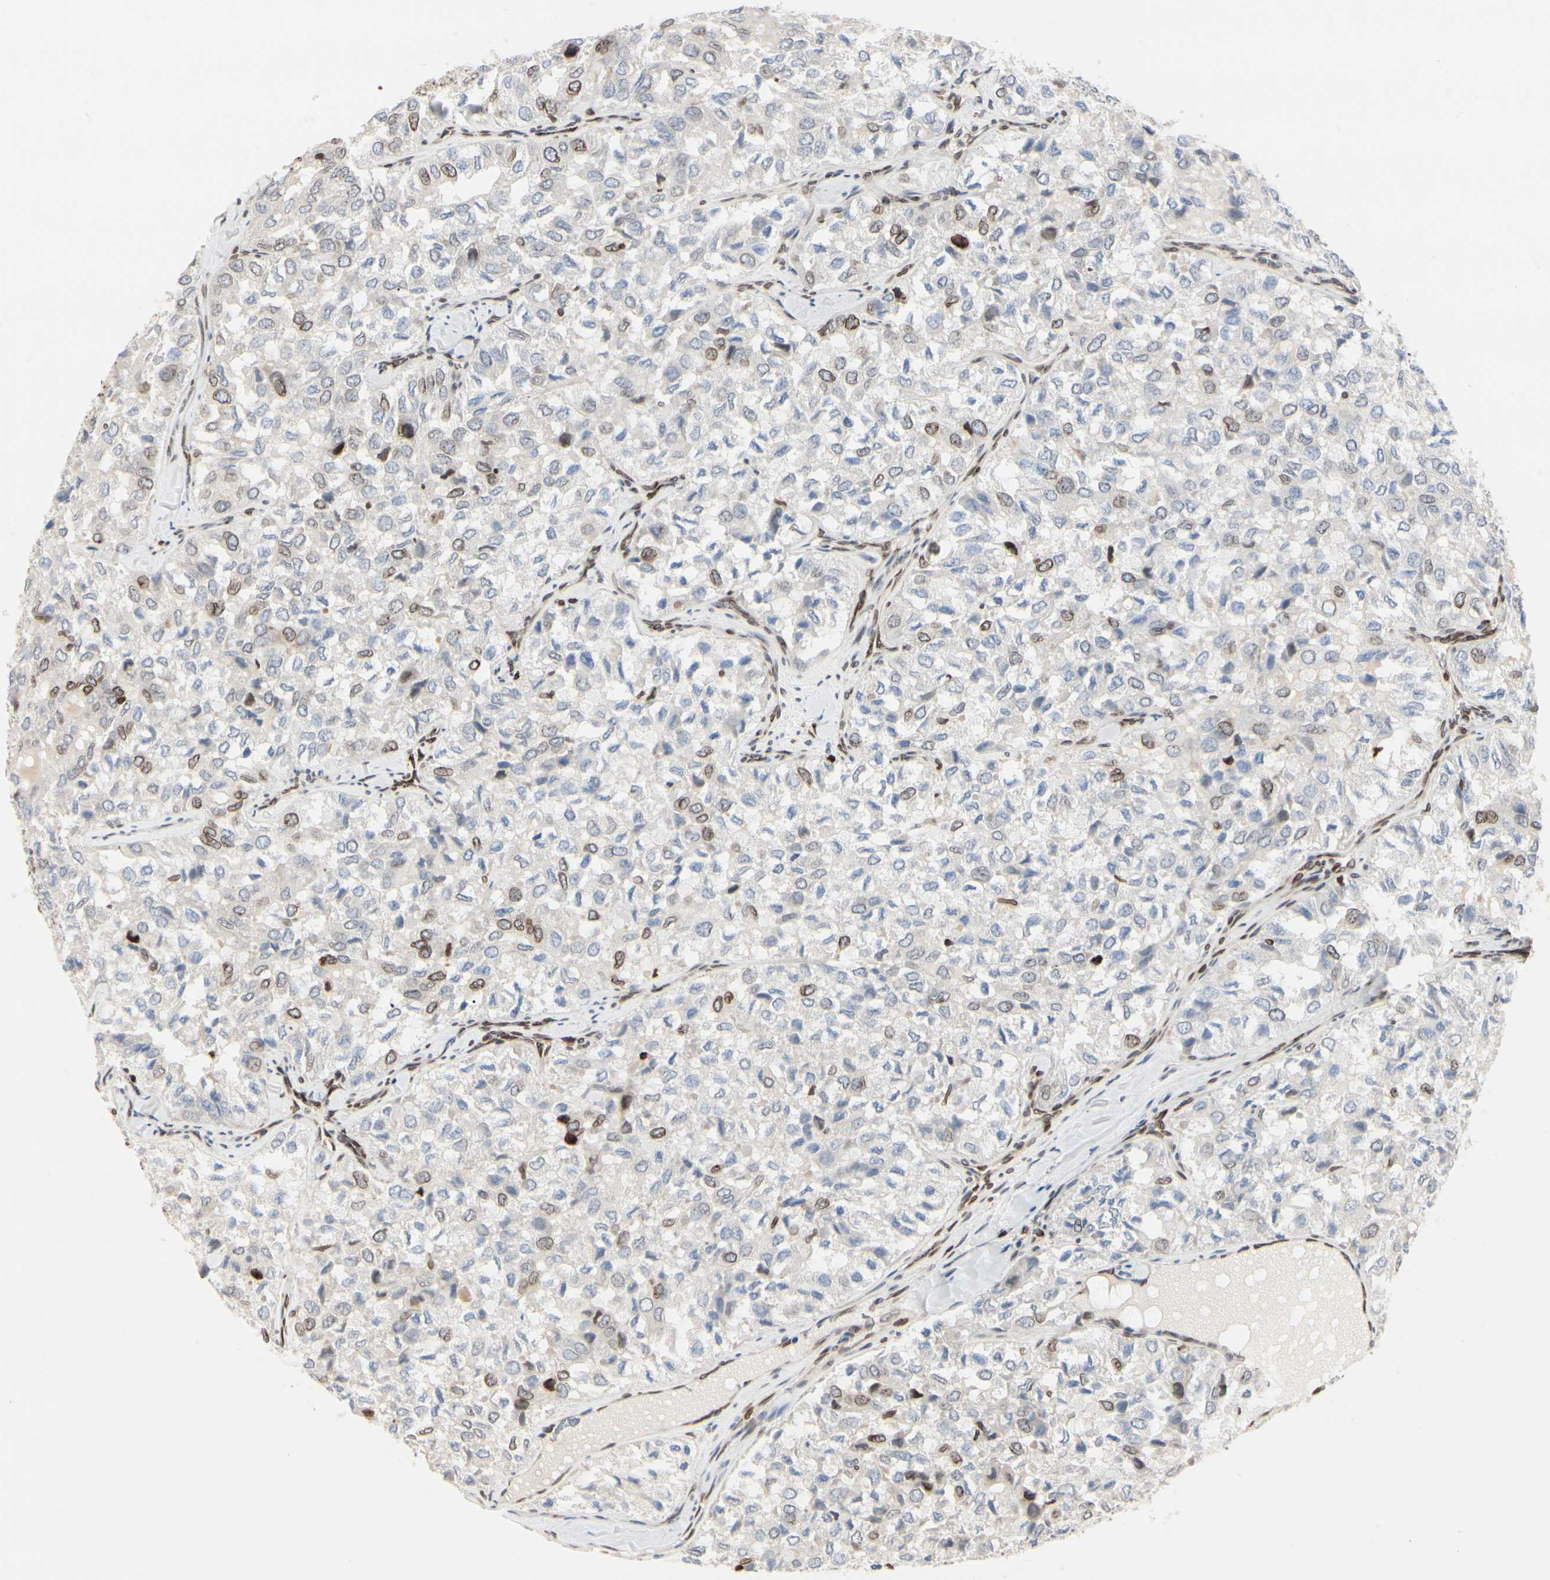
{"staining": {"intensity": "moderate", "quantity": "<25%", "location": "cytoplasmic/membranous"}, "tissue": "thyroid cancer", "cell_type": "Tumor cells", "image_type": "cancer", "snomed": [{"axis": "morphology", "description": "Follicular adenoma carcinoma, NOS"}, {"axis": "topography", "description": "Thyroid gland"}], "caption": "Immunohistochemistry (DAB (3,3'-diaminobenzidine)) staining of human follicular adenoma carcinoma (thyroid) exhibits moderate cytoplasmic/membranous protein positivity in about <25% of tumor cells.", "gene": "TMPO", "patient": {"sex": "male", "age": 75}}